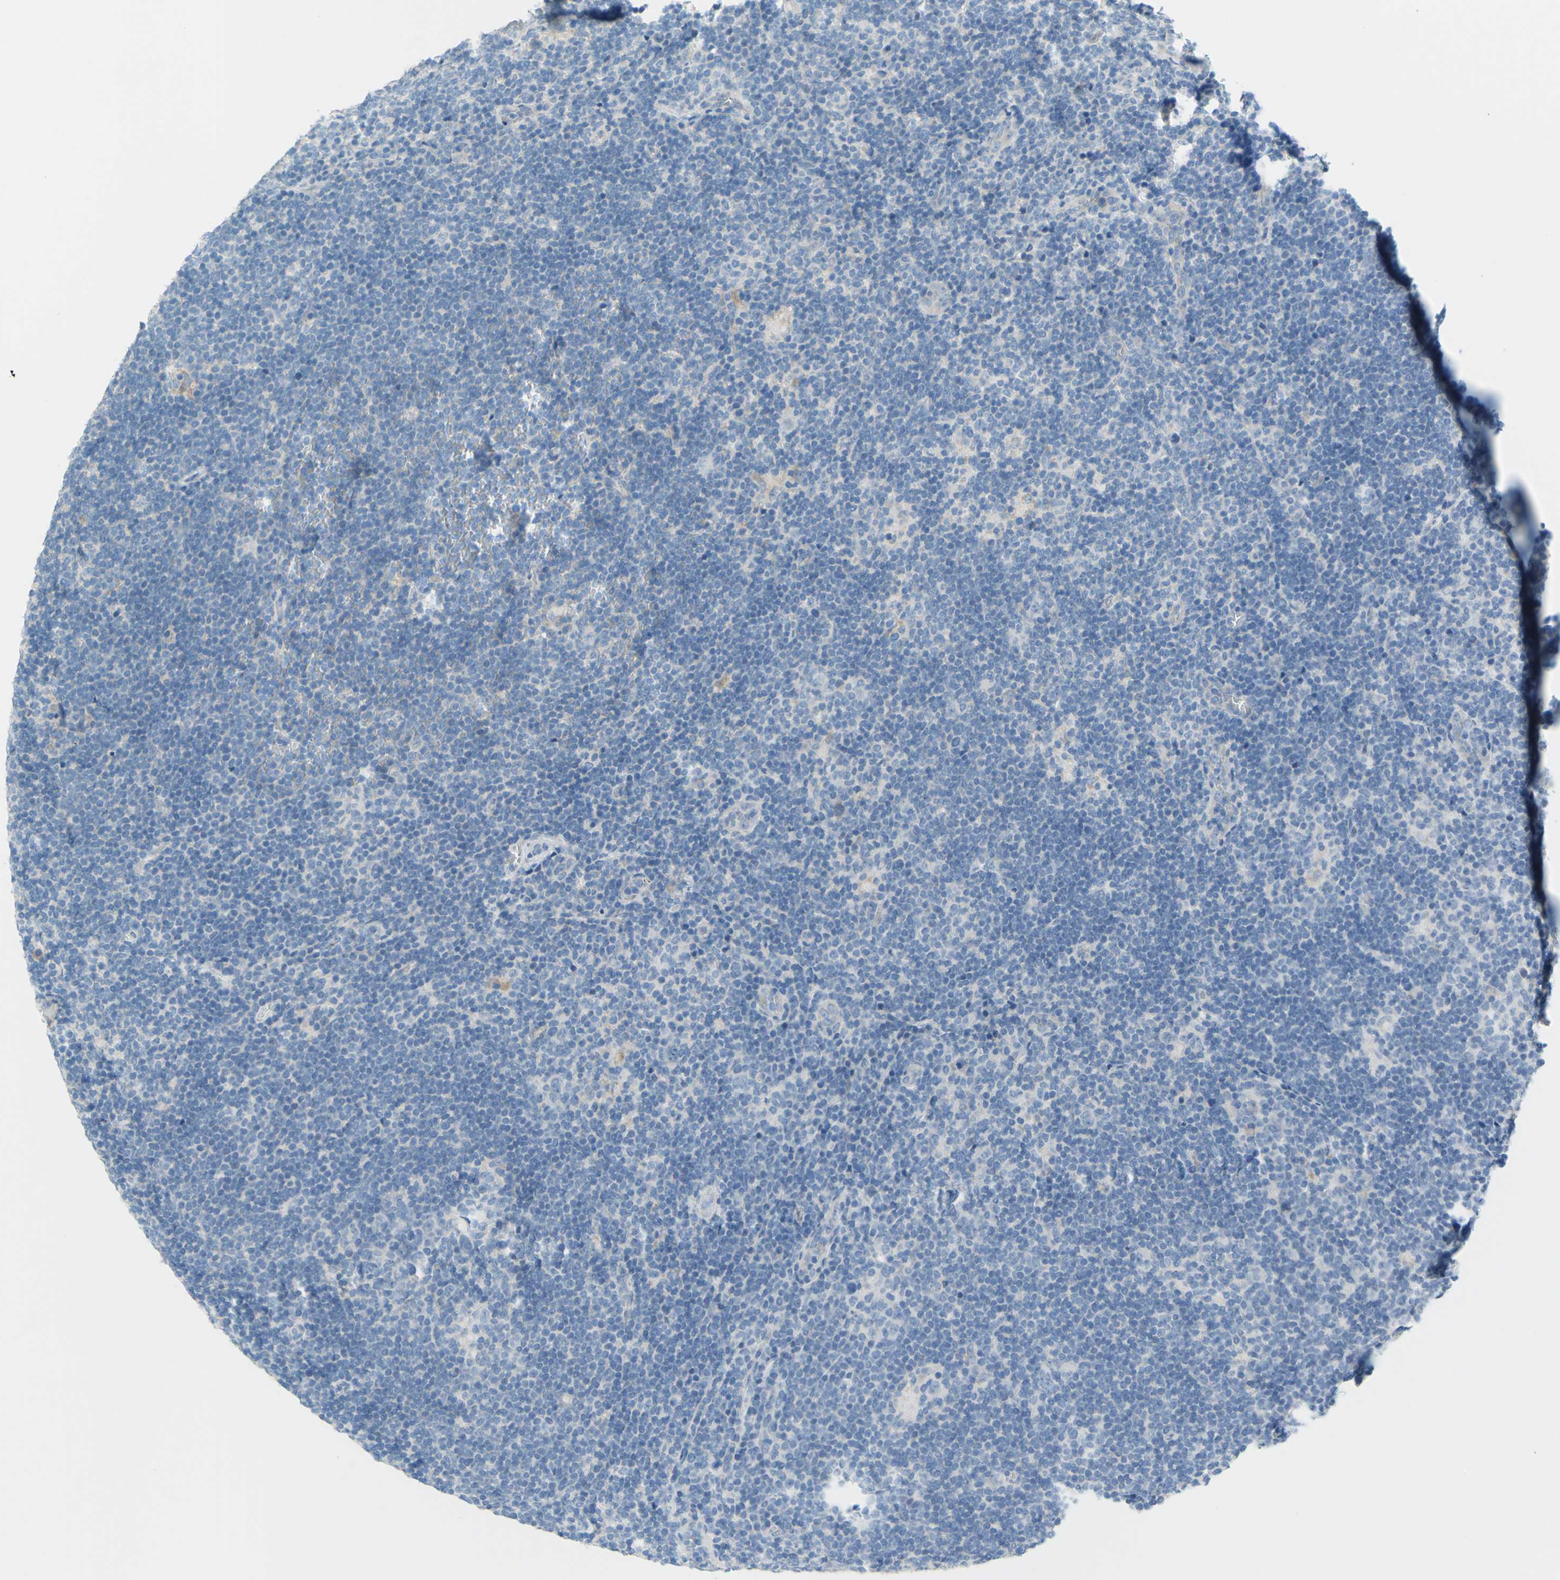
{"staining": {"intensity": "negative", "quantity": "none", "location": "none"}, "tissue": "lymphoma", "cell_type": "Tumor cells", "image_type": "cancer", "snomed": [{"axis": "morphology", "description": "Hodgkin's disease, NOS"}, {"axis": "topography", "description": "Lymph node"}], "caption": "Tumor cells show no significant protein staining in Hodgkin's disease.", "gene": "SLC1A2", "patient": {"sex": "female", "age": 57}}